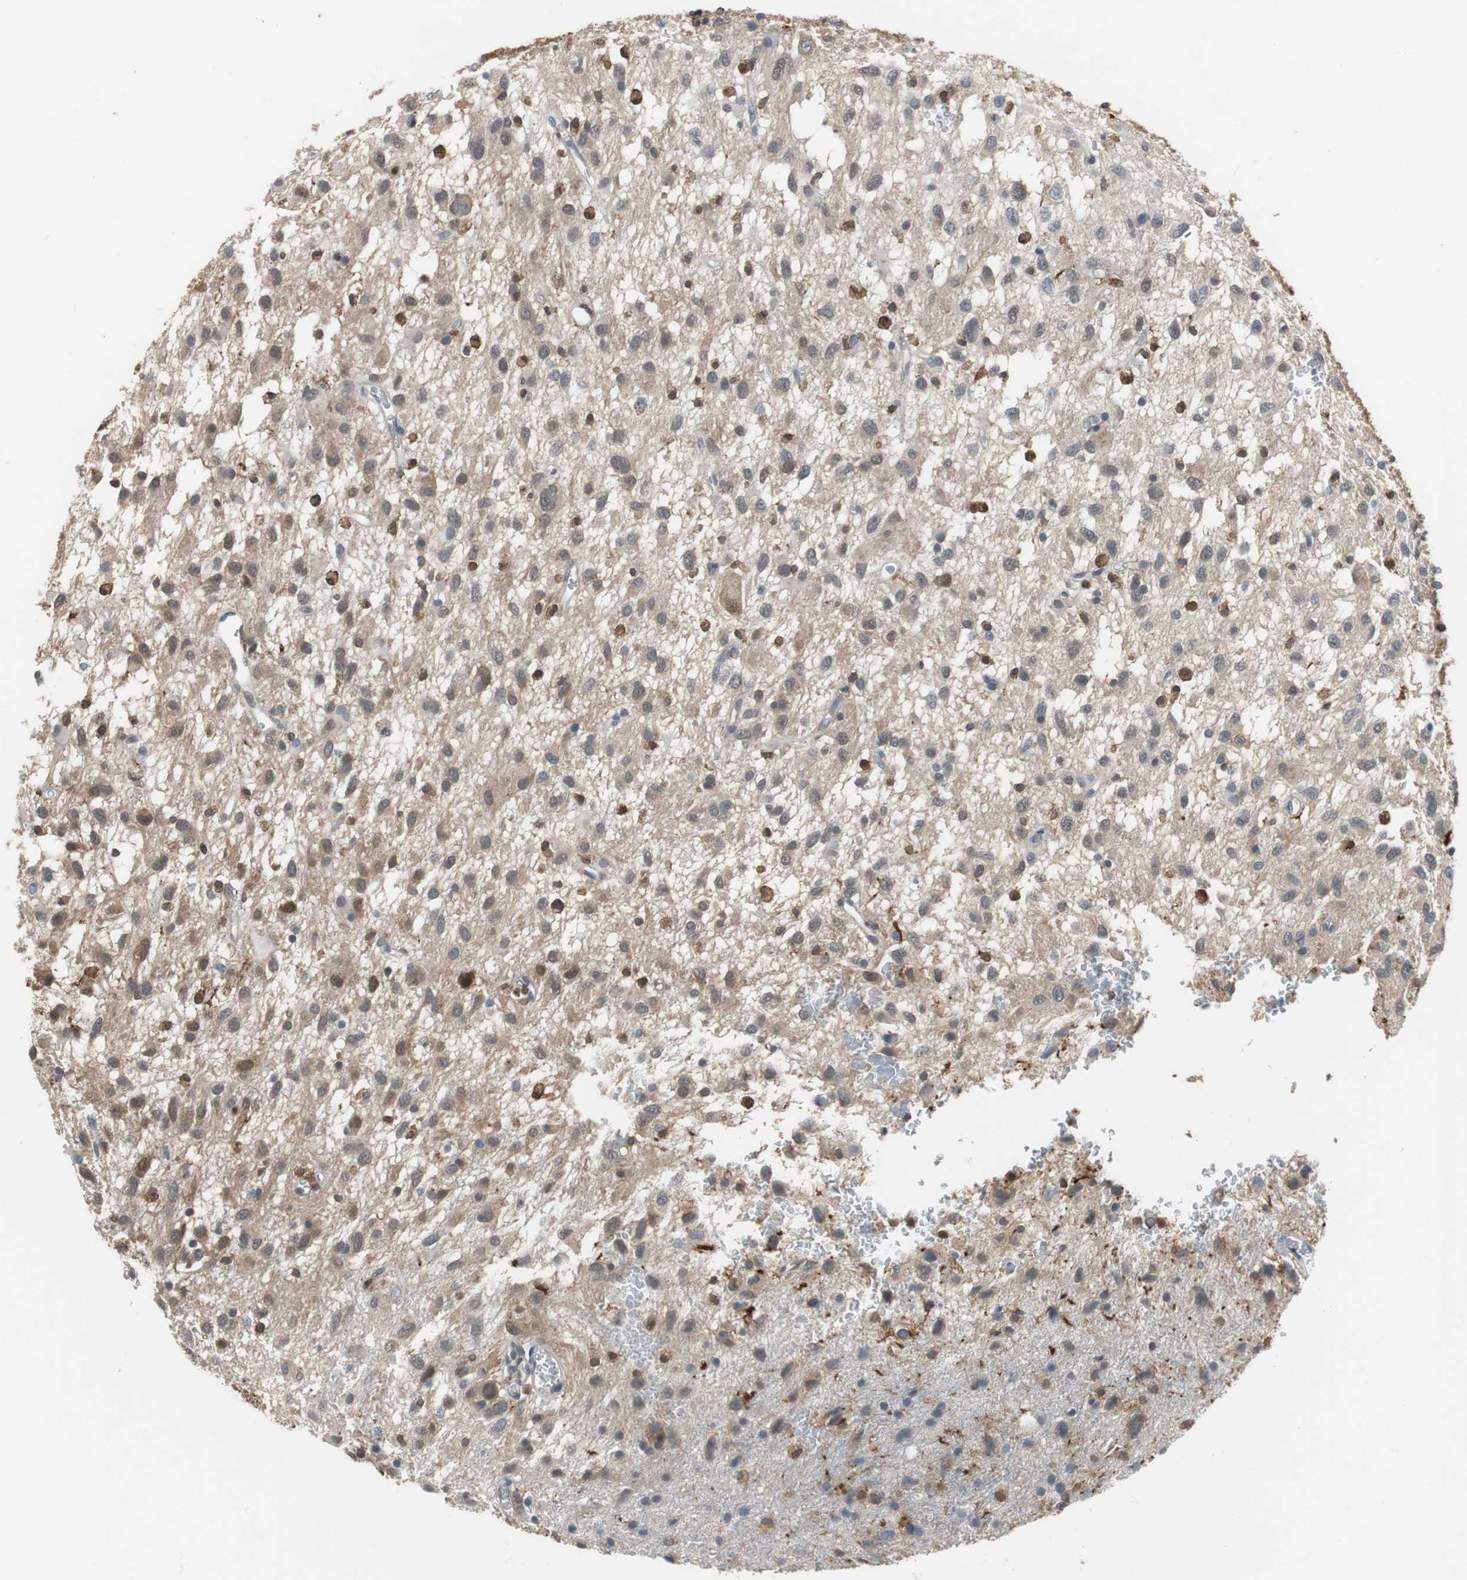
{"staining": {"intensity": "moderate", "quantity": "25%-75%", "location": "cytoplasmic/membranous,nuclear"}, "tissue": "glioma", "cell_type": "Tumor cells", "image_type": "cancer", "snomed": [{"axis": "morphology", "description": "Glioma, malignant, Low grade"}, {"axis": "topography", "description": "Brain"}], "caption": "Human low-grade glioma (malignant) stained with a brown dye shows moderate cytoplasmic/membranous and nuclear positive positivity in about 25%-75% of tumor cells.", "gene": "ANXA4", "patient": {"sex": "male", "age": 77}}